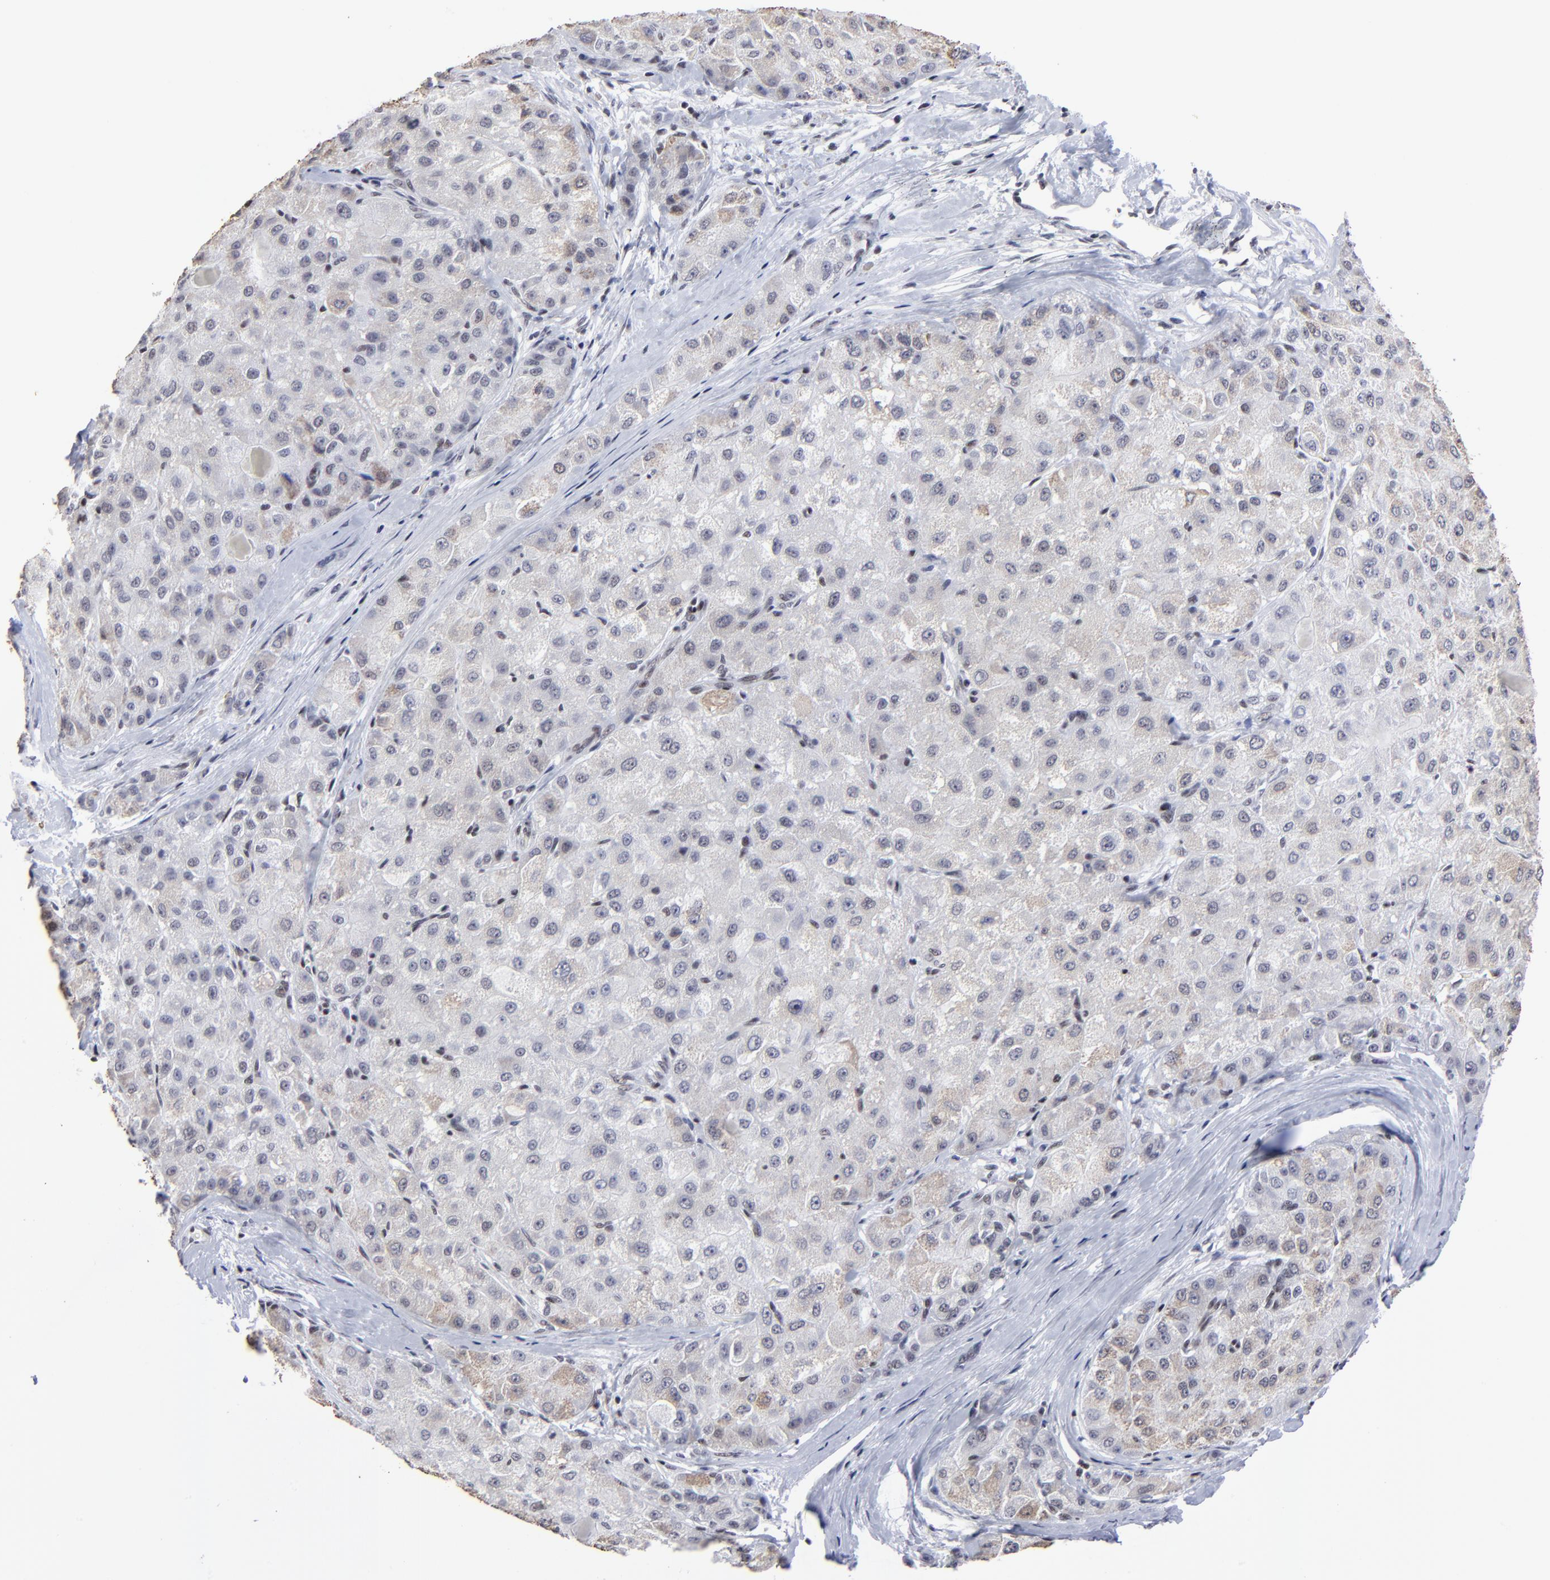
{"staining": {"intensity": "weak", "quantity": "<25%", "location": "cytoplasmic/membranous"}, "tissue": "liver cancer", "cell_type": "Tumor cells", "image_type": "cancer", "snomed": [{"axis": "morphology", "description": "Carcinoma, Hepatocellular, NOS"}, {"axis": "topography", "description": "Liver"}], "caption": "A photomicrograph of liver hepatocellular carcinoma stained for a protein demonstrates no brown staining in tumor cells.", "gene": "SP2", "patient": {"sex": "male", "age": 80}}